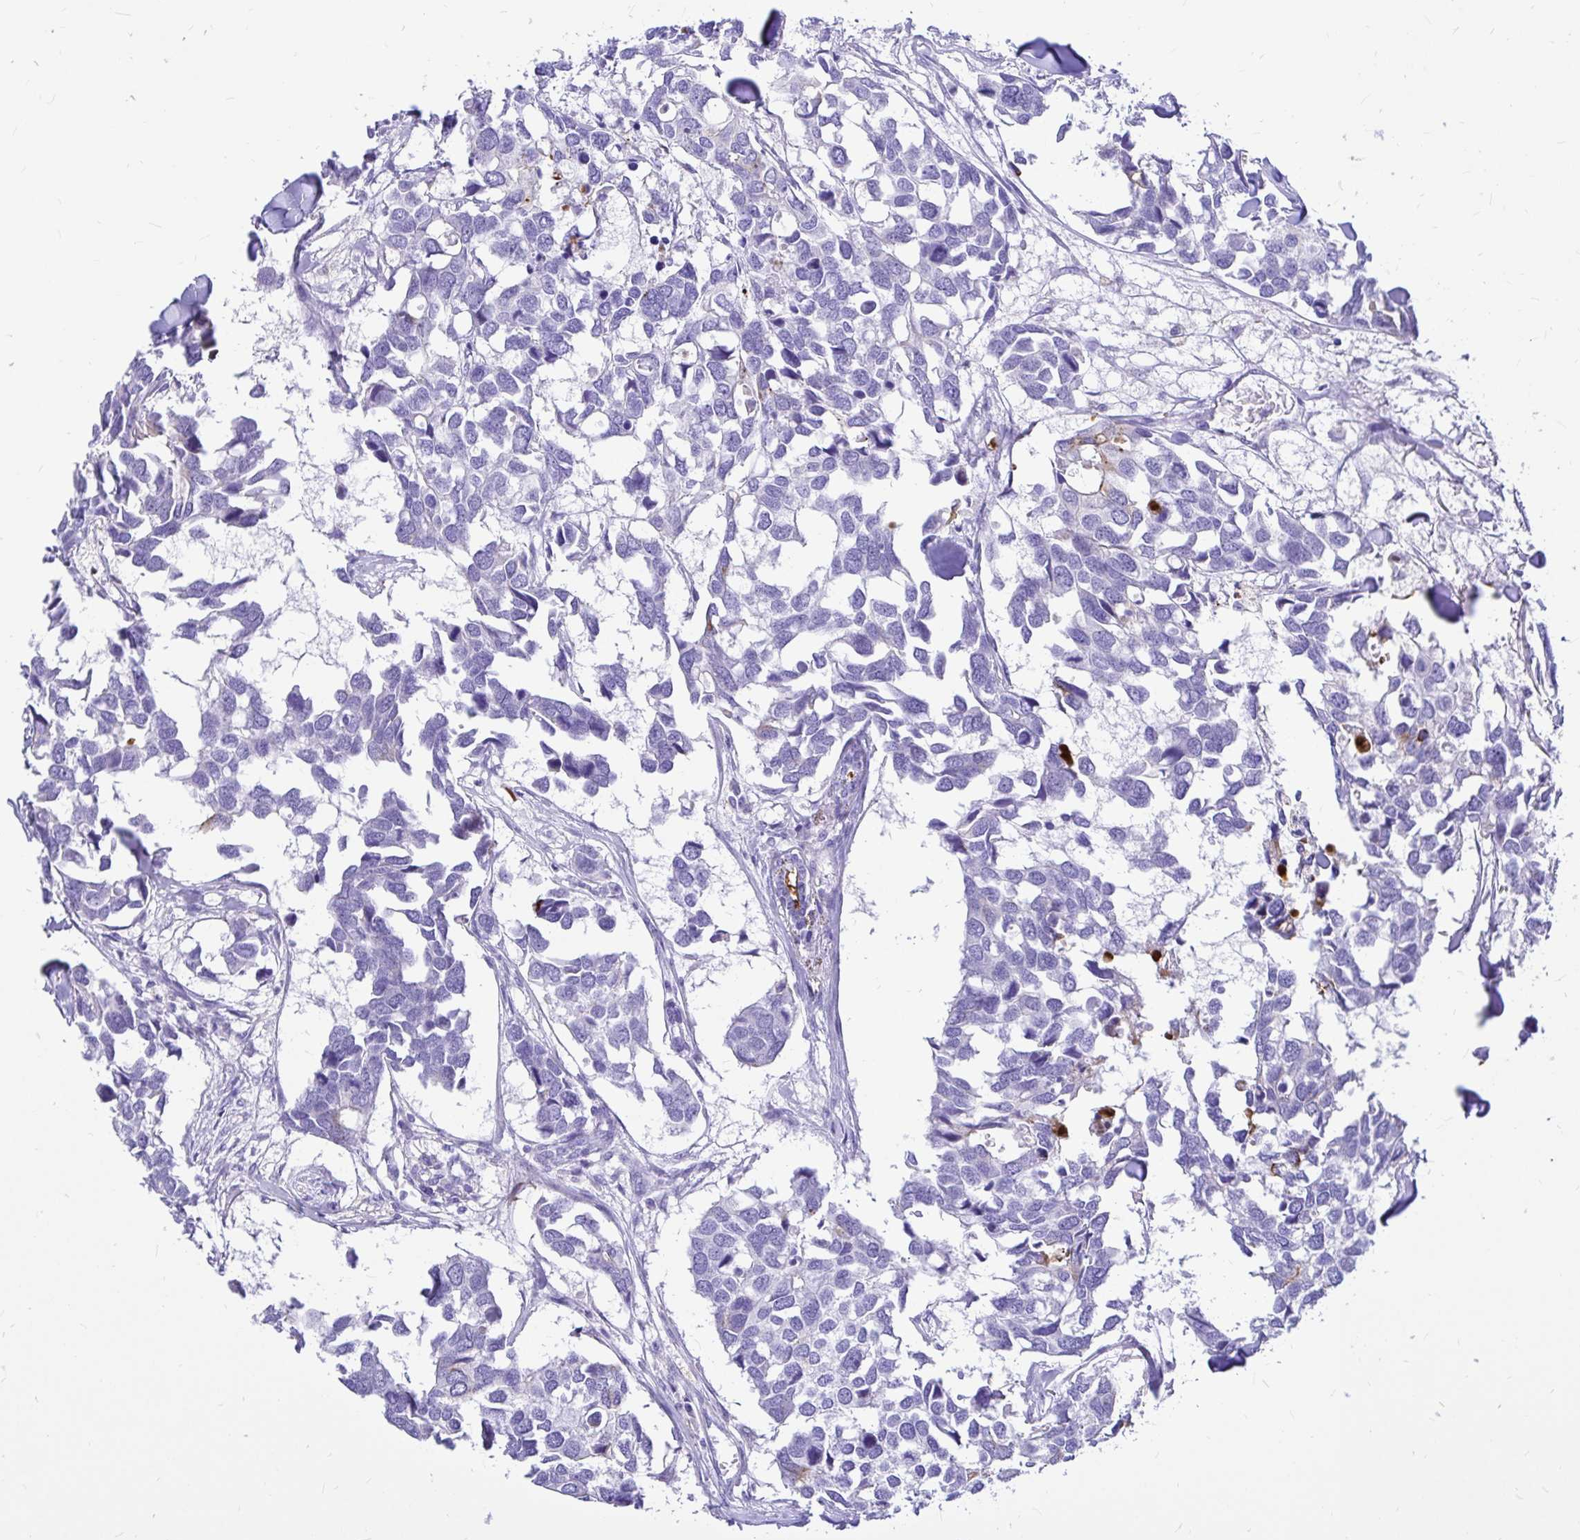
{"staining": {"intensity": "negative", "quantity": "none", "location": "none"}, "tissue": "breast cancer", "cell_type": "Tumor cells", "image_type": "cancer", "snomed": [{"axis": "morphology", "description": "Duct carcinoma"}, {"axis": "topography", "description": "Breast"}], "caption": "Immunohistochemistry of human breast intraductal carcinoma exhibits no expression in tumor cells. (DAB IHC with hematoxylin counter stain).", "gene": "CLEC1B", "patient": {"sex": "female", "age": 83}}